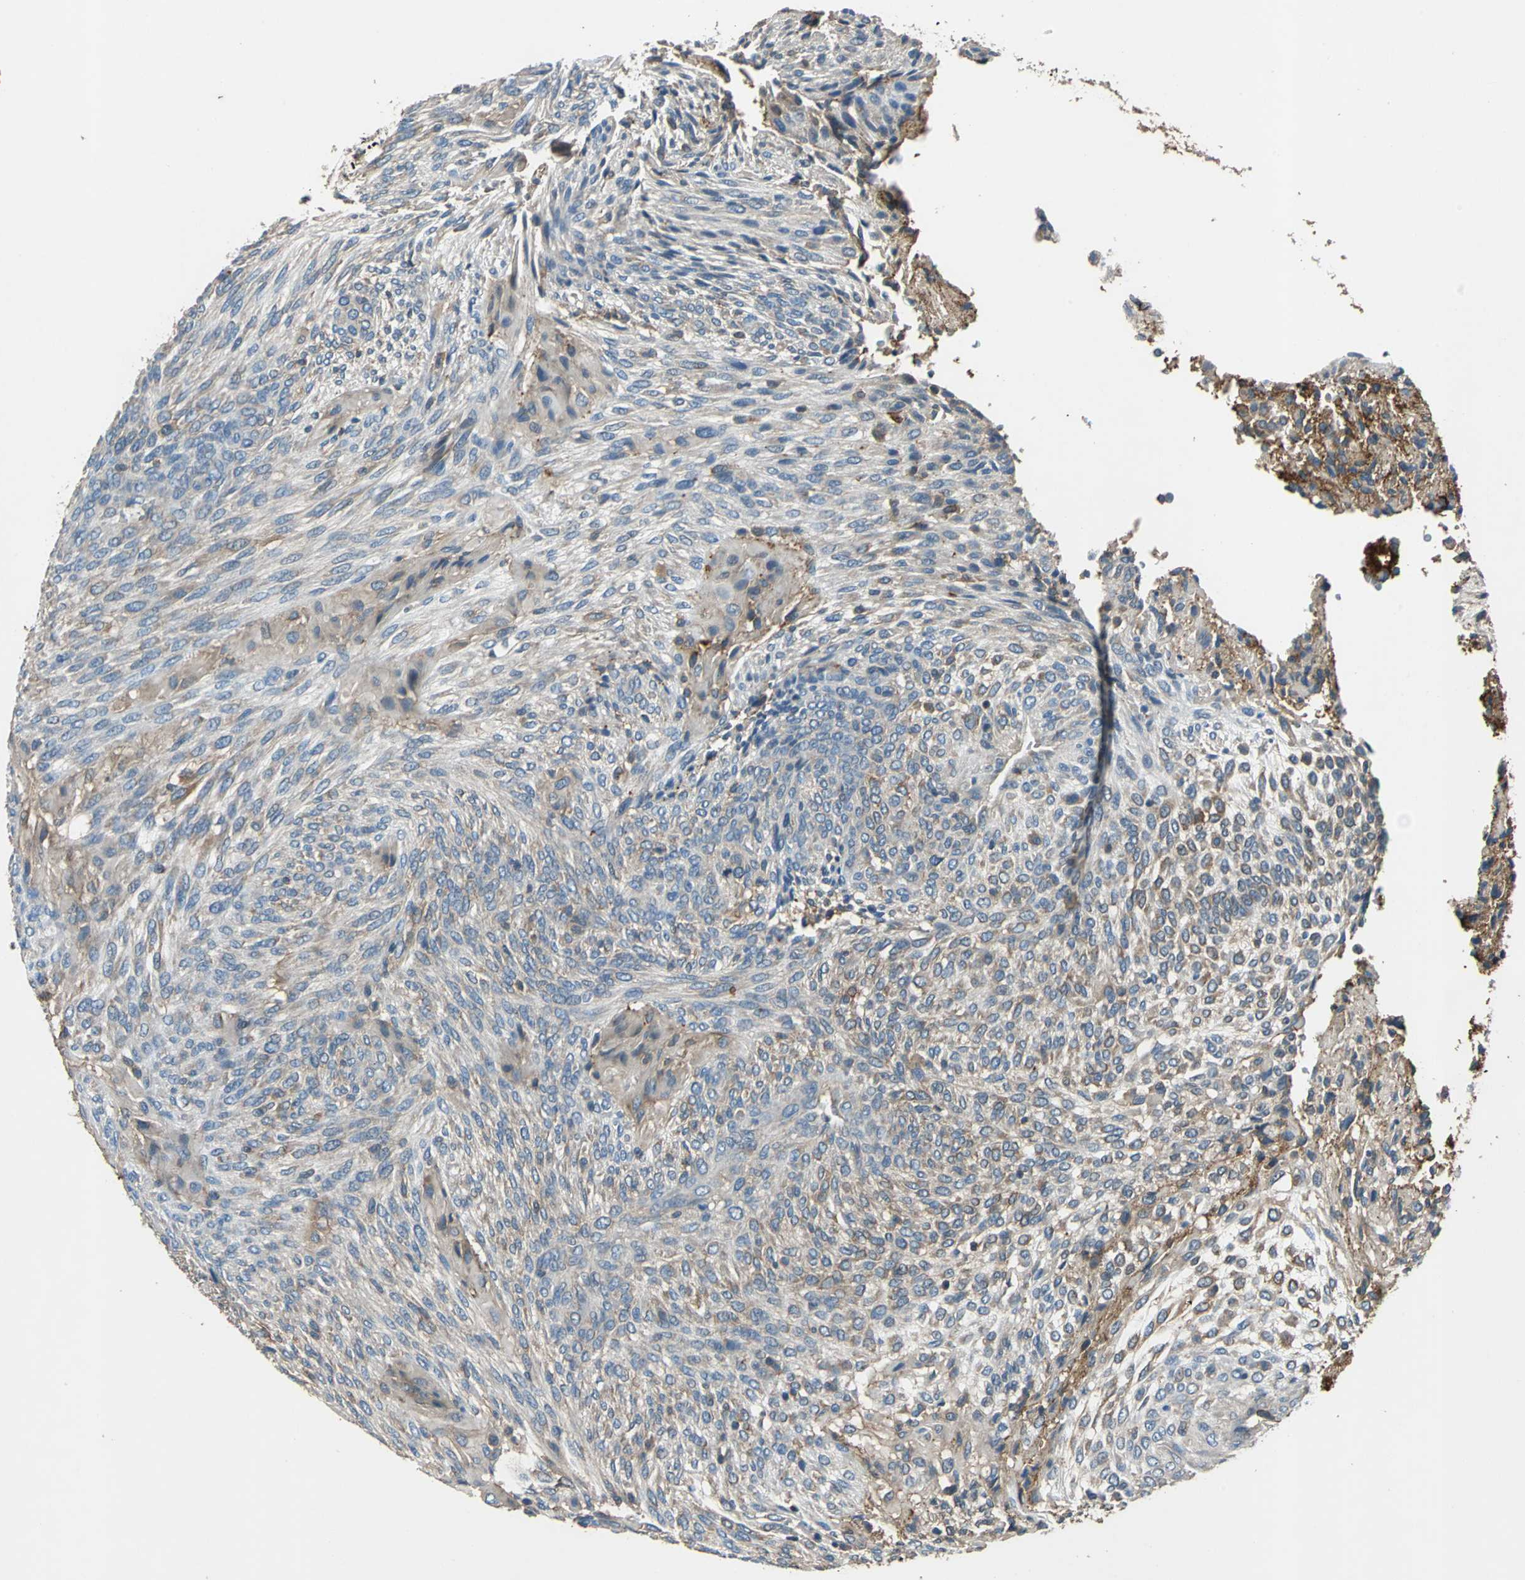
{"staining": {"intensity": "weak", "quantity": "25%-75%", "location": "cytoplasmic/membranous"}, "tissue": "glioma", "cell_type": "Tumor cells", "image_type": "cancer", "snomed": [{"axis": "morphology", "description": "Glioma, malignant, High grade"}, {"axis": "topography", "description": "Cerebral cortex"}], "caption": "Glioma stained with DAB (3,3'-diaminobenzidine) IHC displays low levels of weak cytoplasmic/membranous staining in approximately 25%-75% of tumor cells. The staining was performed using DAB (3,3'-diaminobenzidine) to visualize the protein expression in brown, while the nuclei were stained in blue with hematoxylin (Magnification: 20x).", "gene": "PRKCA", "patient": {"sex": "female", "age": 55}}